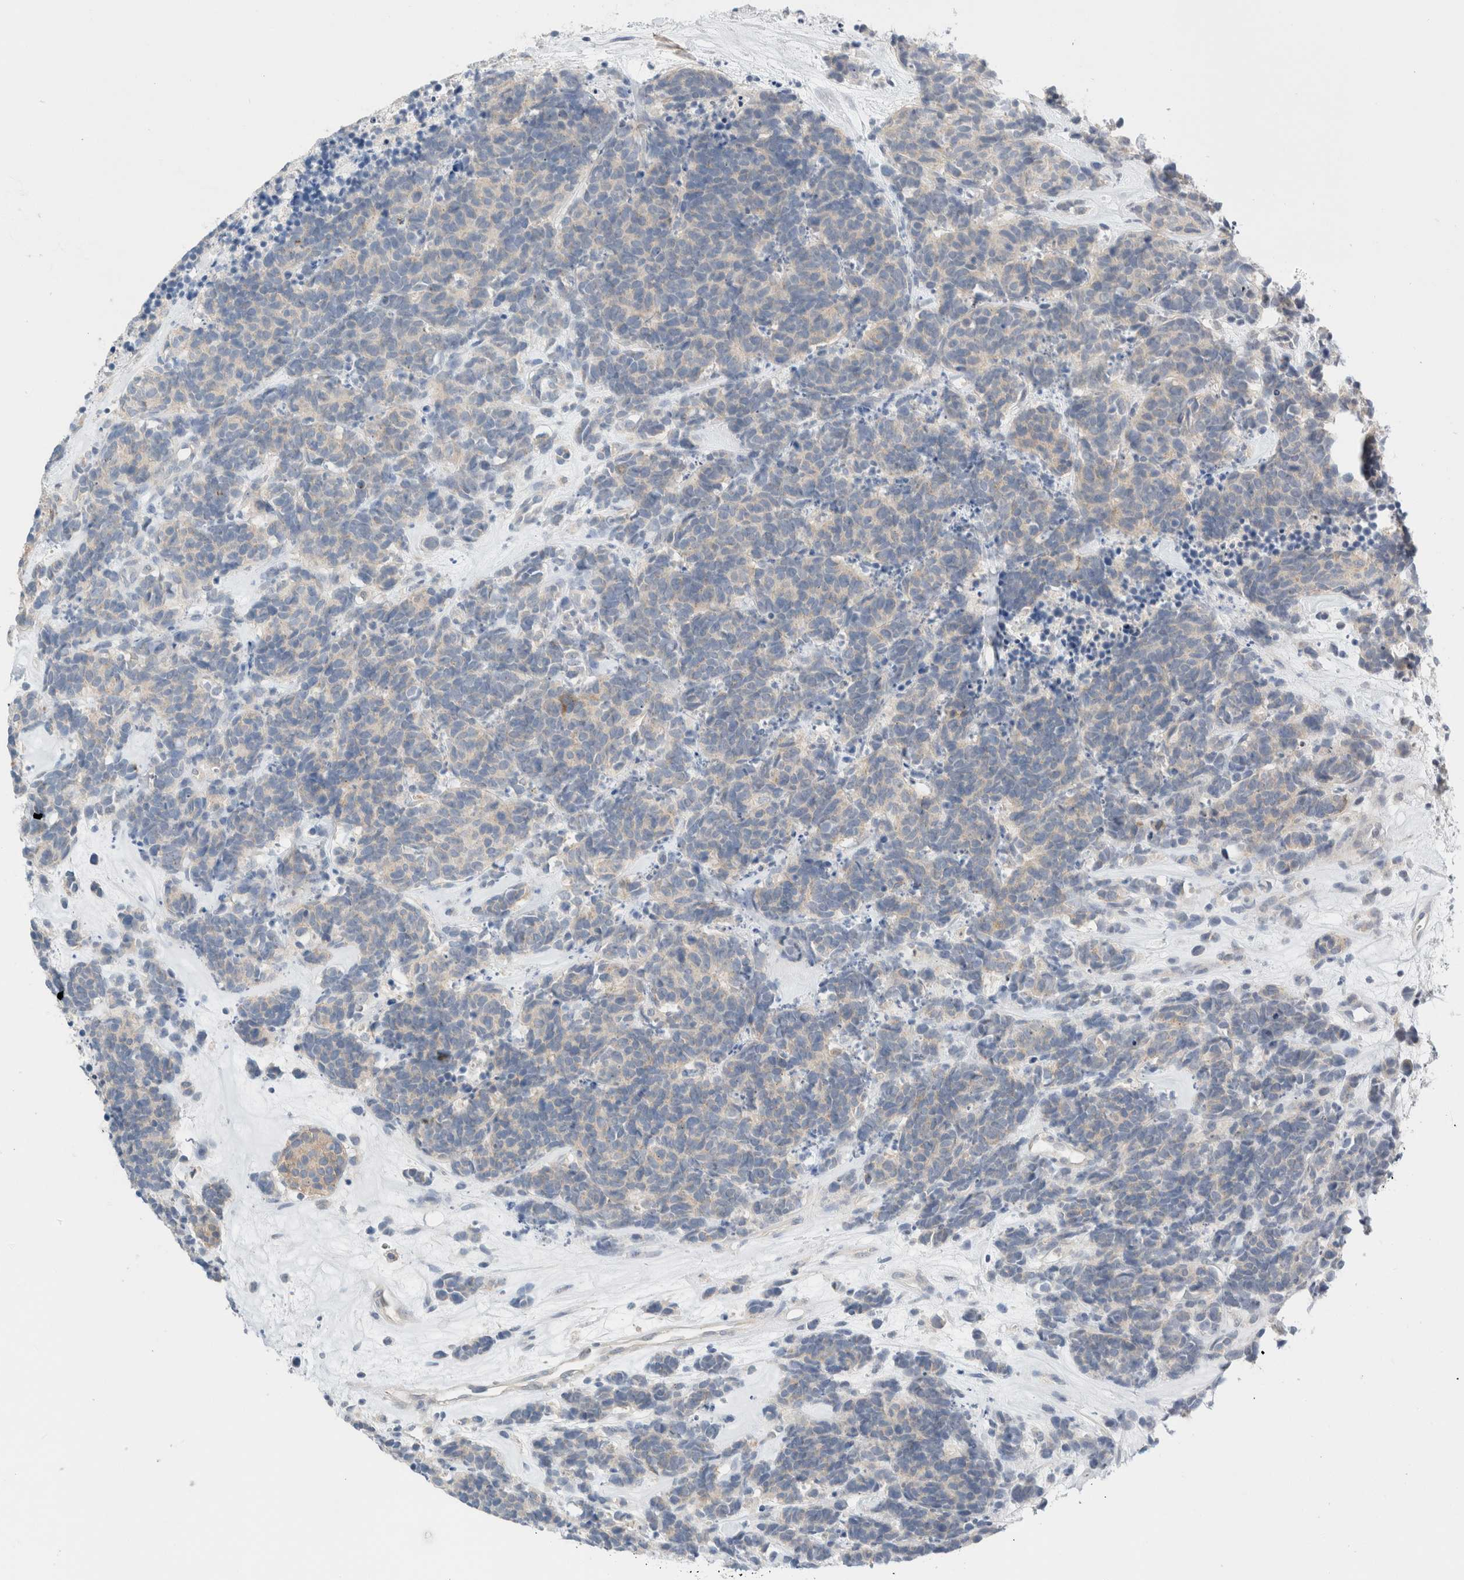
{"staining": {"intensity": "negative", "quantity": "none", "location": "none"}, "tissue": "carcinoid", "cell_type": "Tumor cells", "image_type": "cancer", "snomed": [{"axis": "morphology", "description": "Carcinoma, NOS"}, {"axis": "morphology", "description": "Carcinoid, malignant, NOS"}, {"axis": "topography", "description": "Urinary bladder"}], "caption": "Immunohistochemistry (IHC) of carcinoid reveals no positivity in tumor cells.", "gene": "SDR16C5", "patient": {"sex": "male", "age": 57}}